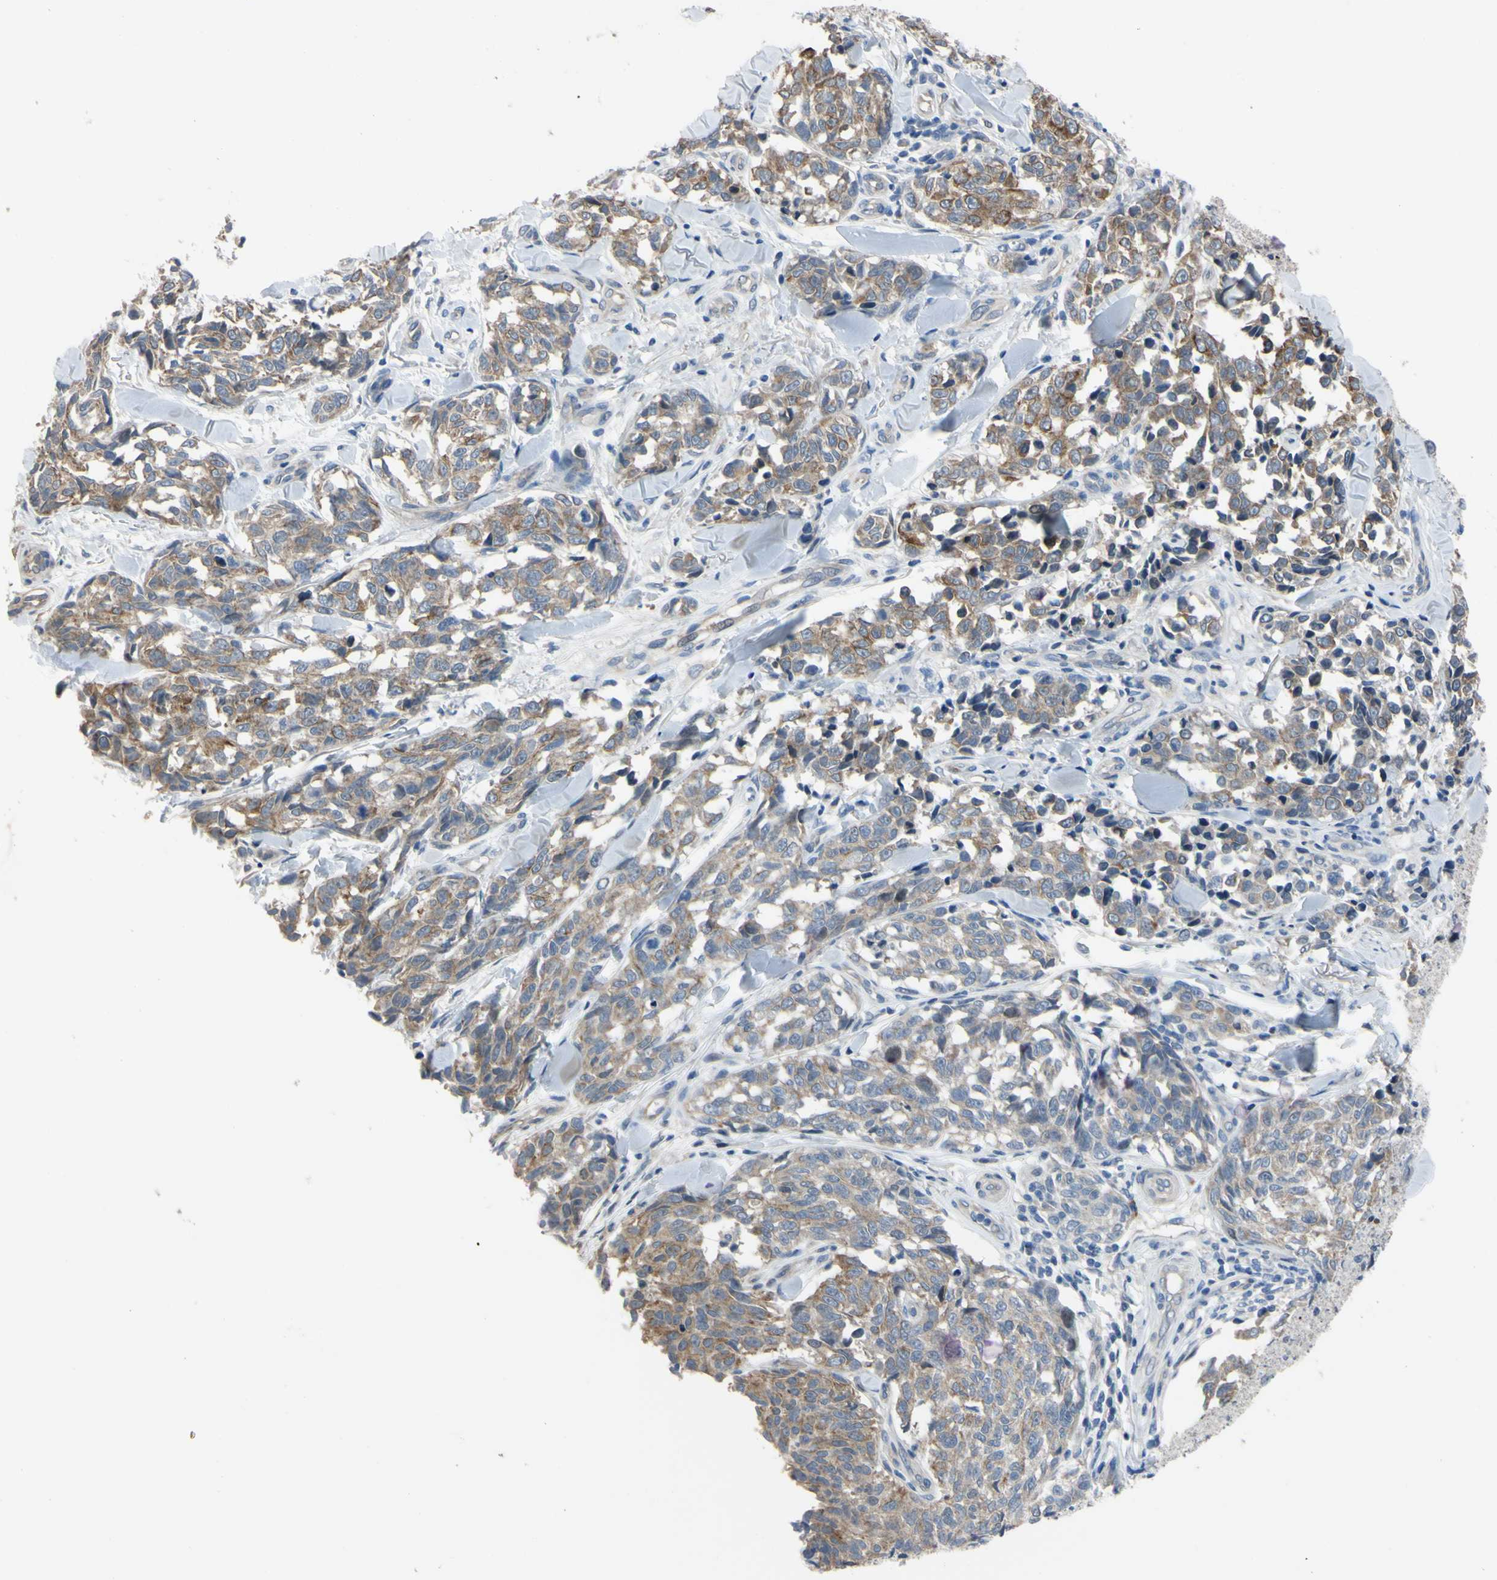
{"staining": {"intensity": "moderate", "quantity": ">75%", "location": "cytoplasmic/membranous"}, "tissue": "melanoma", "cell_type": "Tumor cells", "image_type": "cancer", "snomed": [{"axis": "morphology", "description": "Malignant melanoma, NOS"}, {"axis": "topography", "description": "Skin"}], "caption": "Melanoma was stained to show a protein in brown. There is medium levels of moderate cytoplasmic/membranous expression in about >75% of tumor cells.", "gene": "LHX9", "patient": {"sex": "female", "age": 64}}